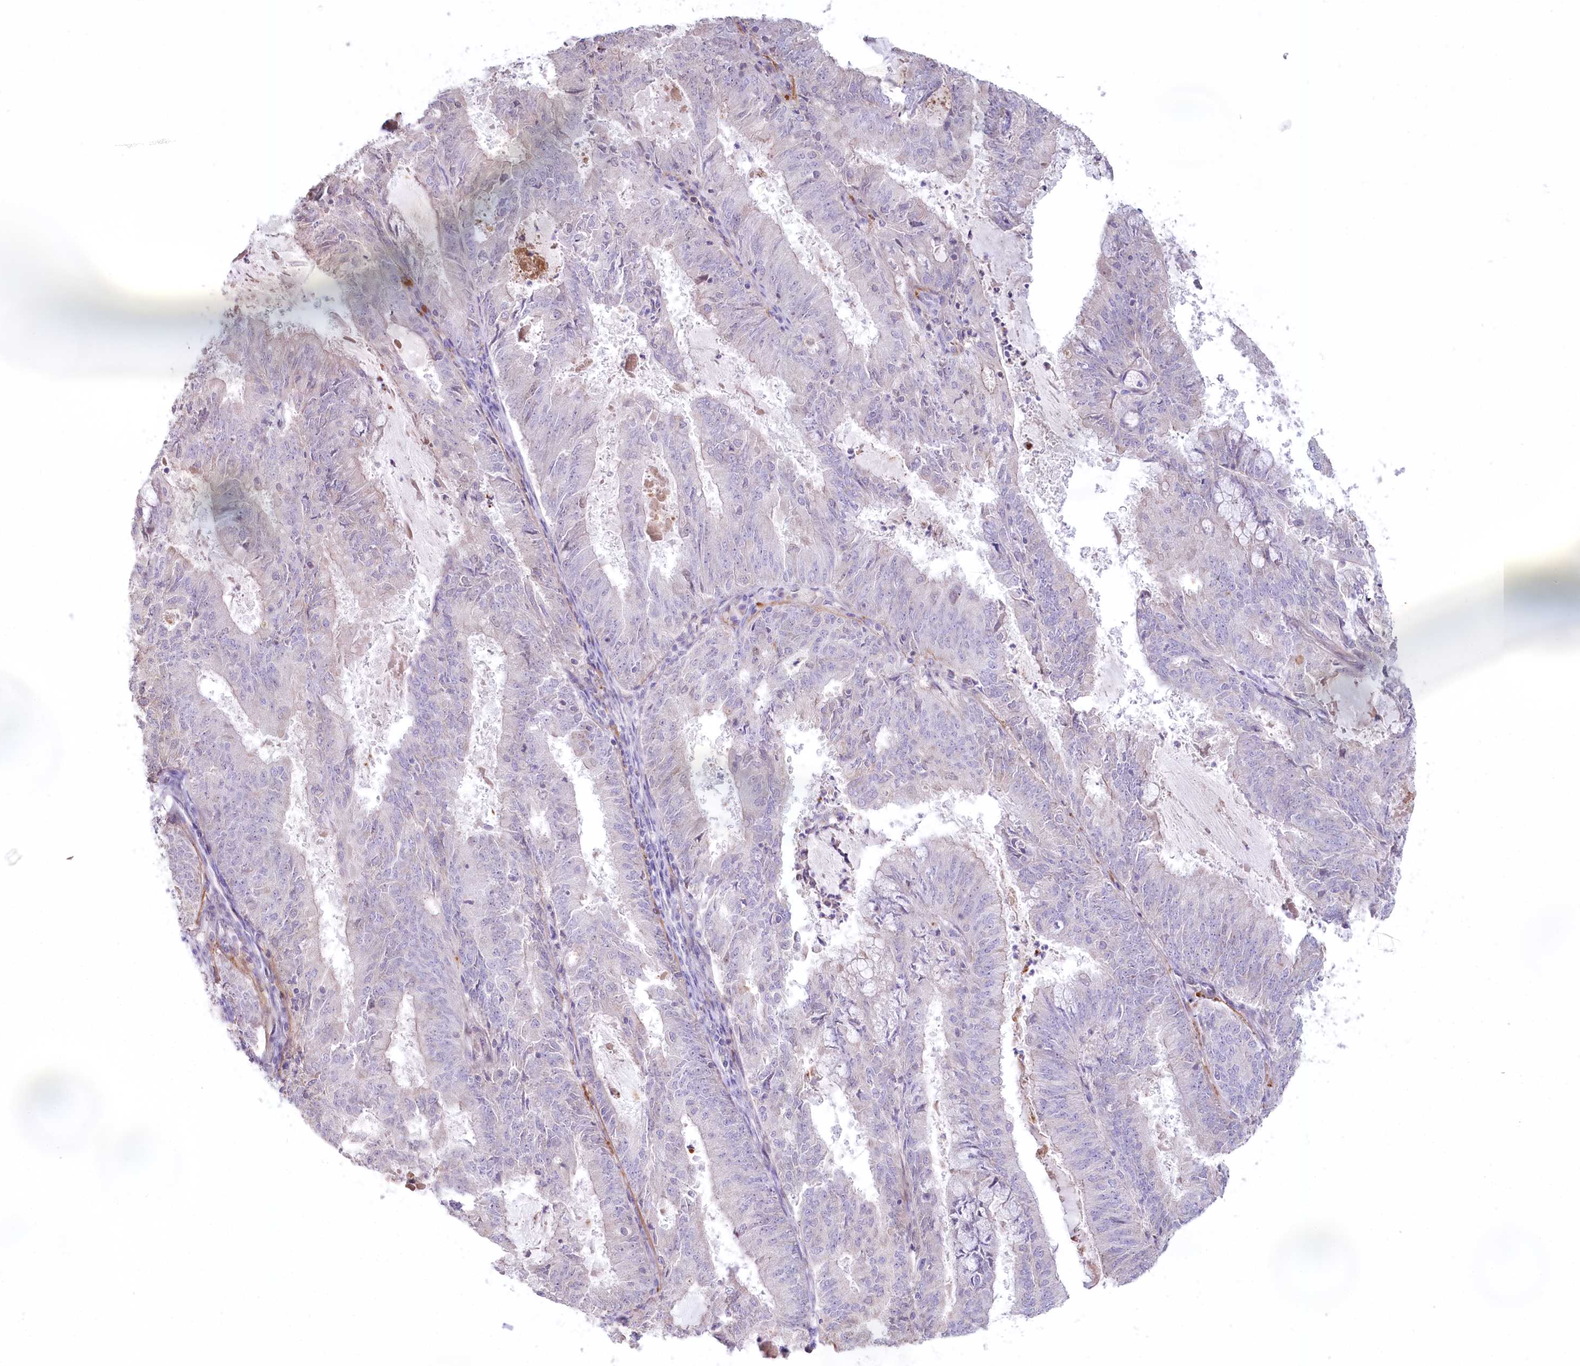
{"staining": {"intensity": "negative", "quantity": "none", "location": "none"}, "tissue": "endometrial cancer", "cell_type": "Tumor cells", "image_type": "cancer", "snomed": [{"axis": "morphology", "description": "Adenocarcinoma, NOS"}, {"axis": "topography", "description": "Endometrium"}], "caption": "DAB immunohistochemical staining of adenocarcinoma (endometrial) demonstrates no significant staining in tumor cells. (DAB (3,3'-diaminobenzidine) immunohistochemistry (IHC), high magnification).", "gene": "SLC6A11", "patient": {"sex": "female", "age": 57}}